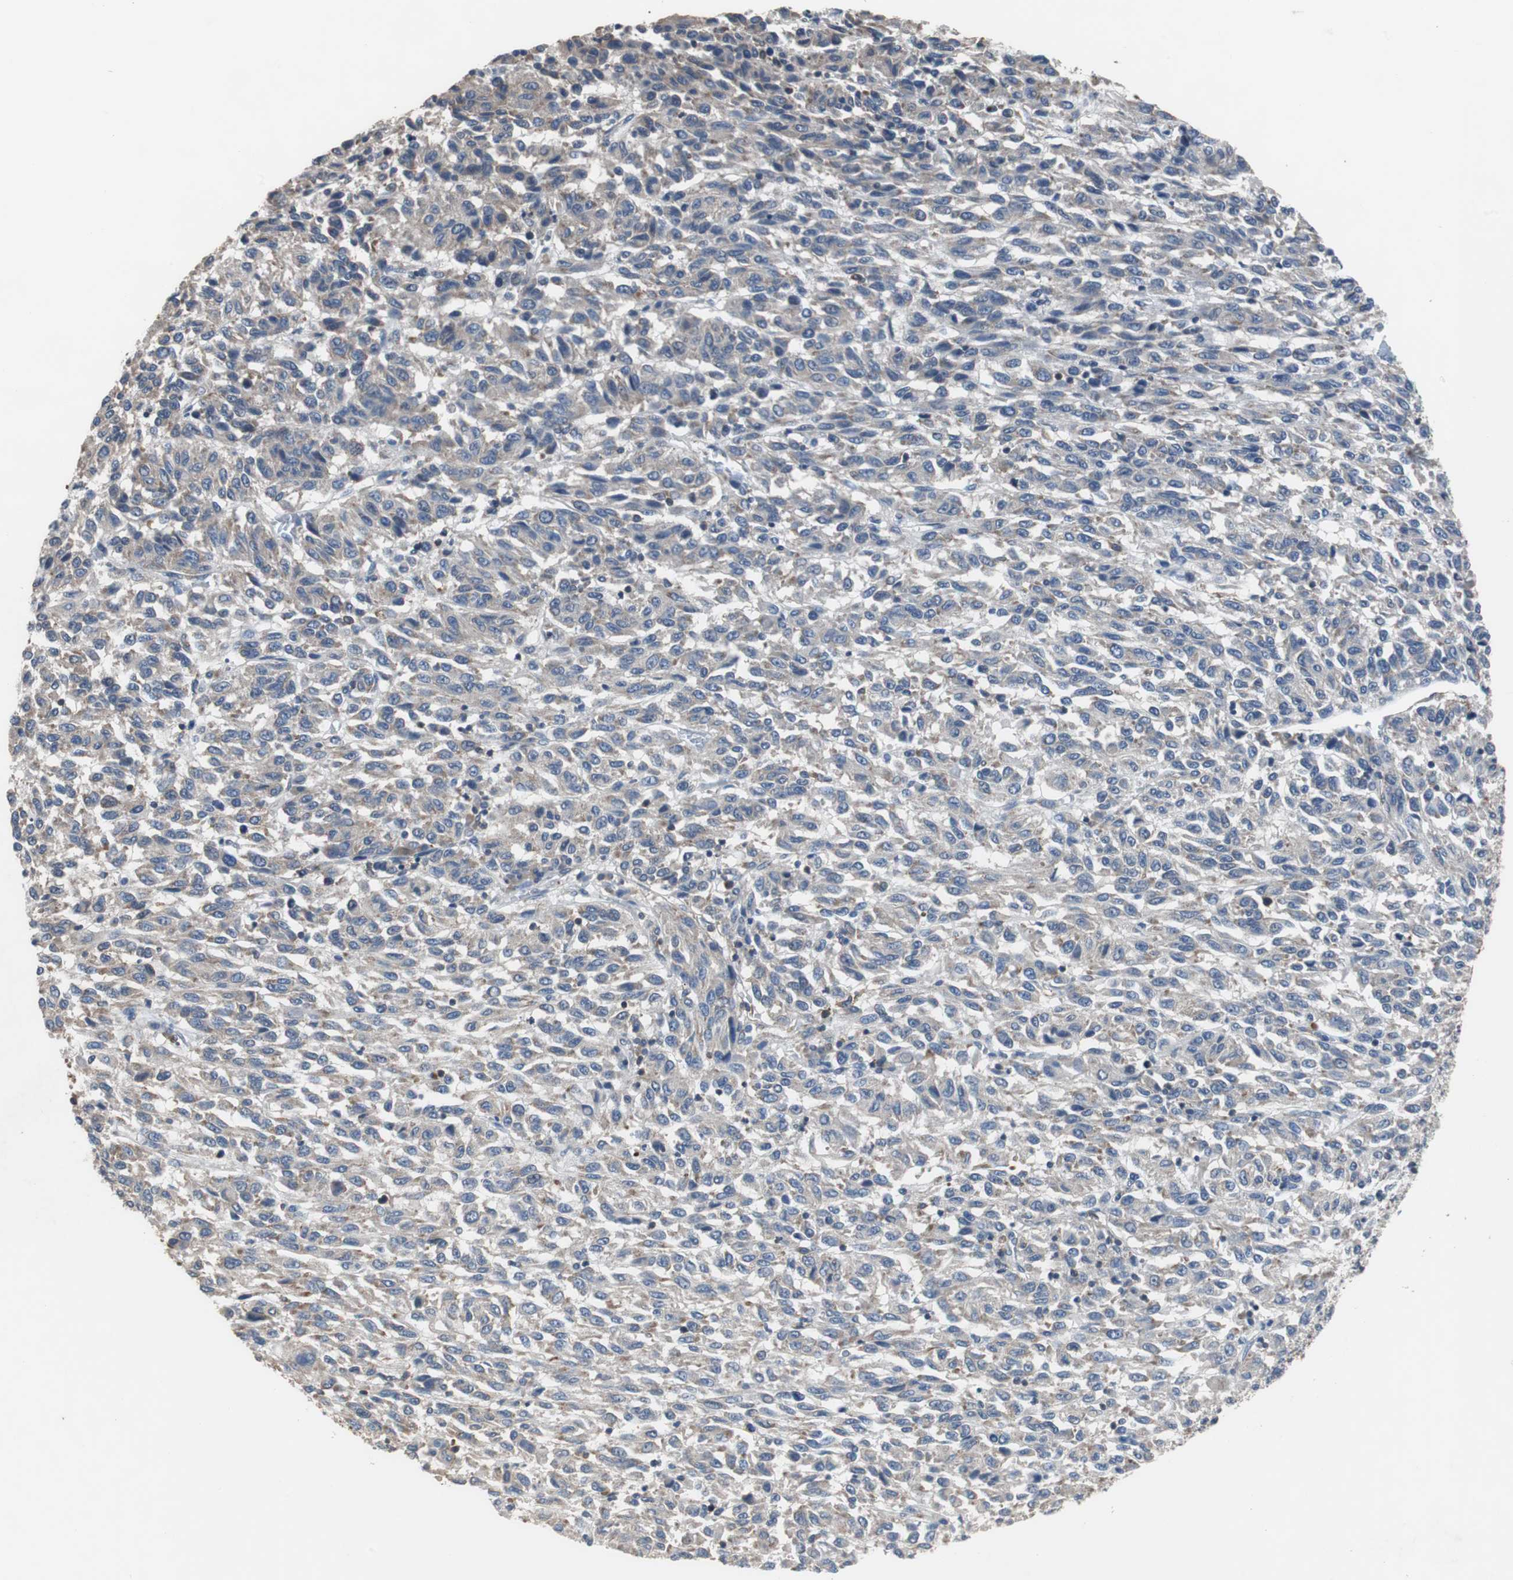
{"staining": {"intensity": "weak", "quantity": "25%-75%", "location": "cytoplasmic/membranous"}, "tissue": "melanoma", "cell_type": "Tumor cells", "image_type": "cancer", "snomed": [{"axis": "morphology", "description": "Malignant melanoma, Metastatic site"}, {"axis": "topography", "description": "Lung"}], "caption": "Melanoma tissue reveals weak cytoplasmic/membranous positivity in approximately 25%-75% of tumor cells, visualized by immunohistochemistry.", "gene": "USP10", "patient": {"sex": "male", "age": 64}}